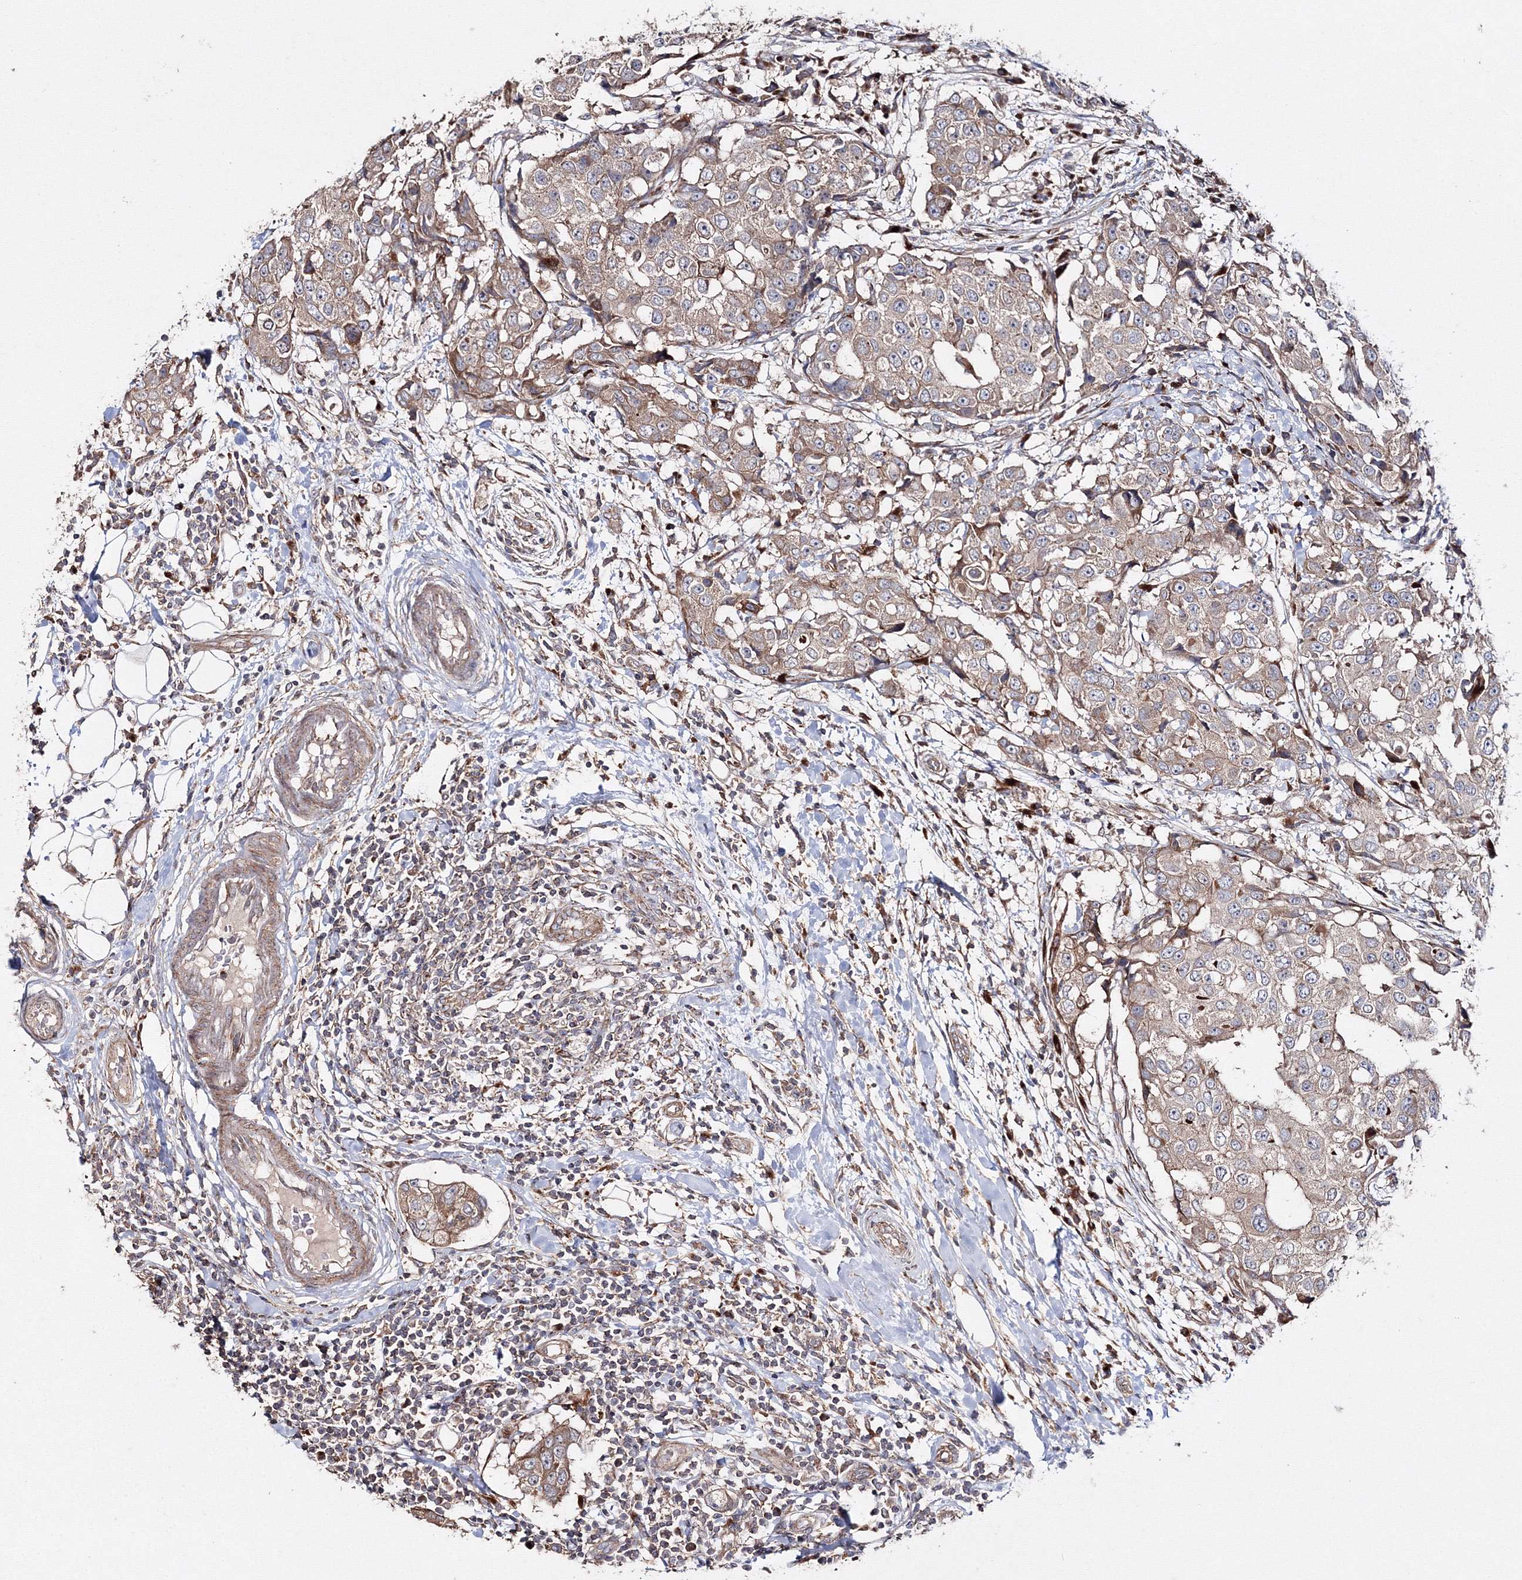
{"staining": {"intensity": "weak", "quantity": ">75%", "location": "cytoplasmic/membranous"}, "tissue": "breast cancer", "cell_type": "Tumor cells", "image_type": "cancer", "snomed": [{"axis": "morphology", "description": "Duct carcinoma"}, {"axis": "topography", "description": "Breast"}], "caption": "Protein expression analysis of human breast cancer (intraductal carcinoma) reveals weak cytoplasmic/membranous staining in approximately >75% of tumor cells.", "gene": "DDO", "patient": {"sex": "female", "age": 27}}